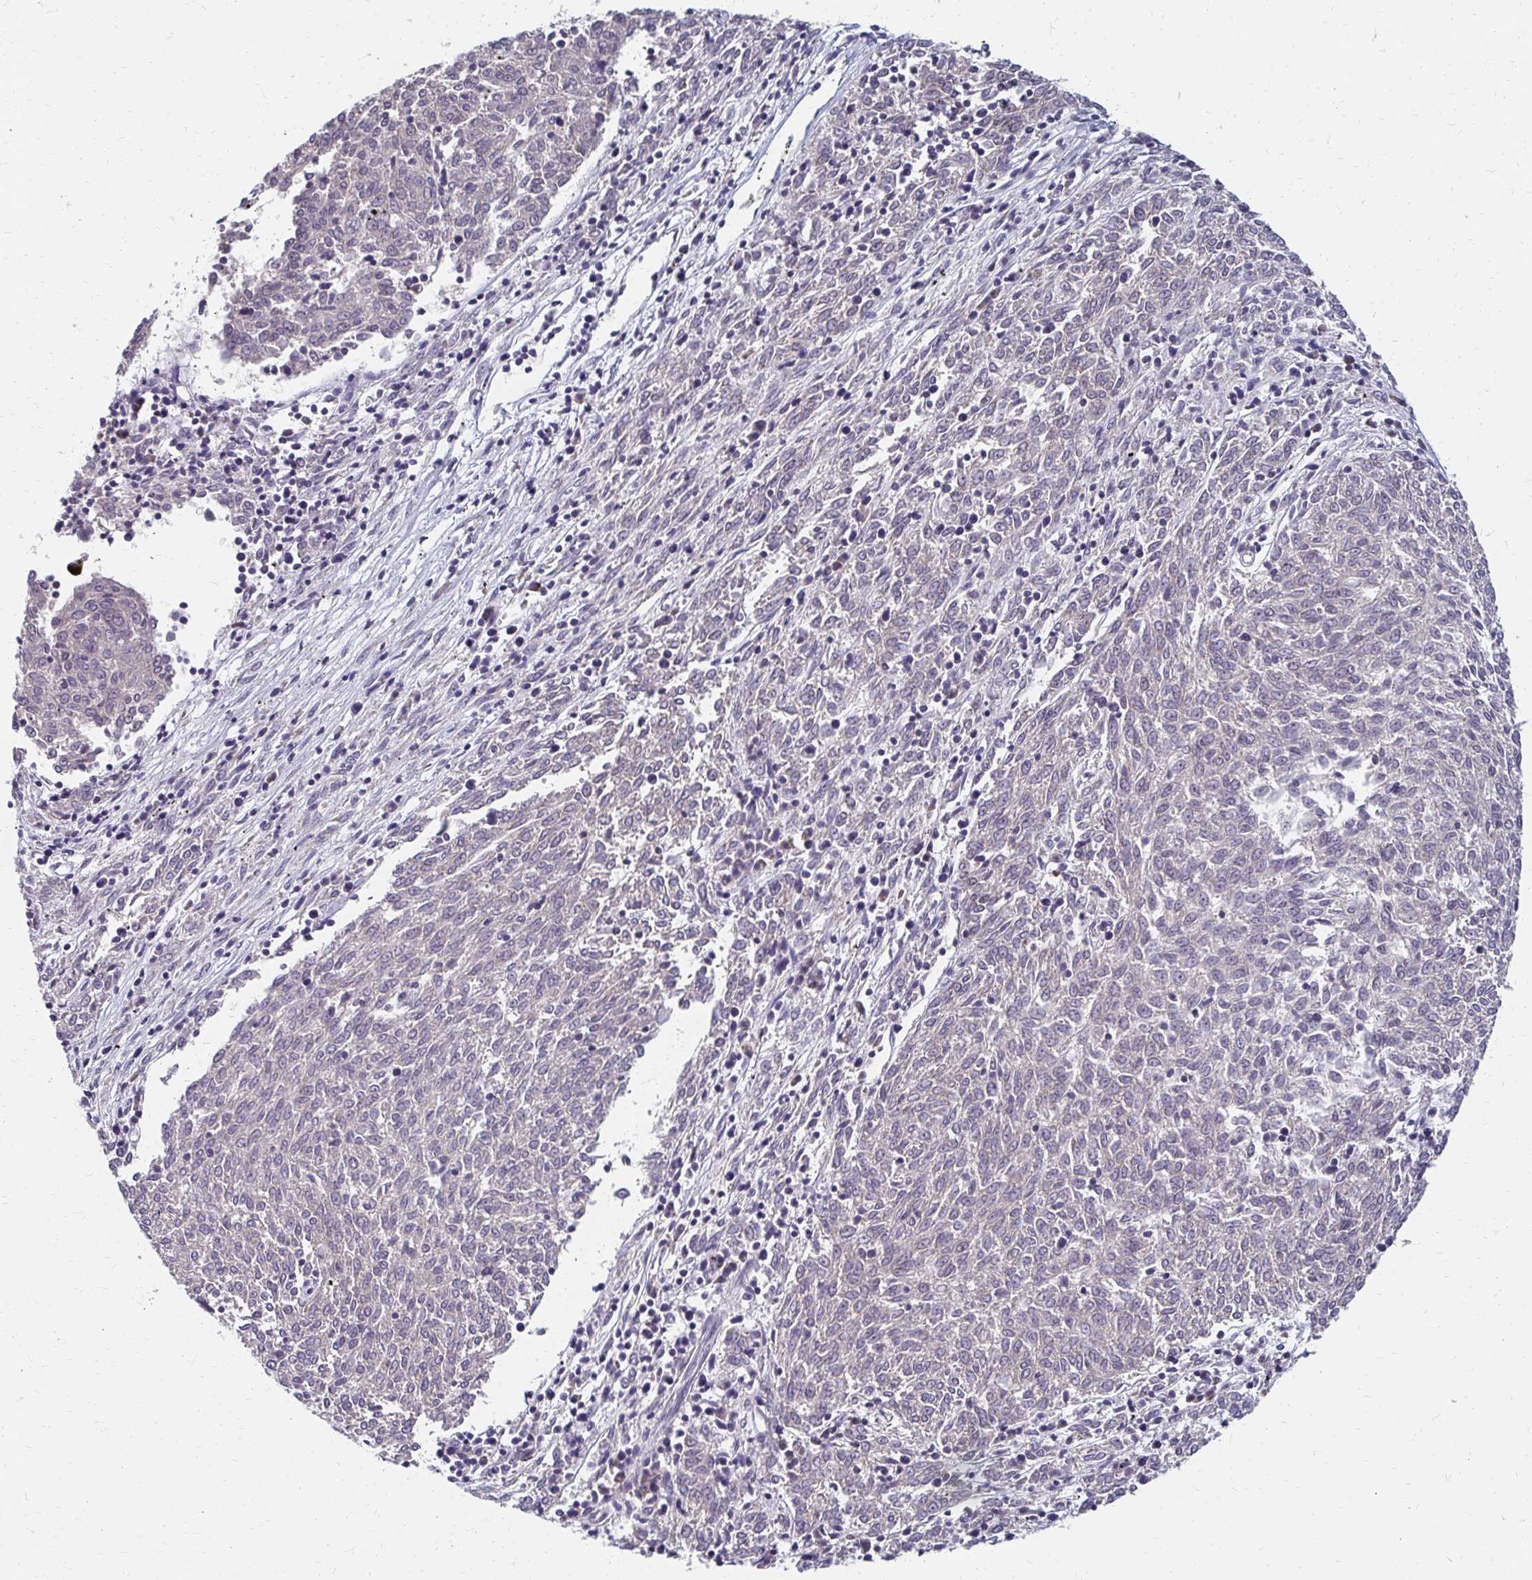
{"staining": {"intensity": "negative", "quantity": "none", "location": "none"}, "tissue": "melanoma", "cell_type": "Tumor cells", "image_type": "cancer", "snomed": [{"axis": "morphology", "description": "Malignant melanoma, NOS"}, {"axis": "topography", "description": "Skin"}], "caption": "Tumor cells are negative for protein expression in human melanoma.", "gene": "CBX7", "patient": {"sex": "female", "age": 72}}